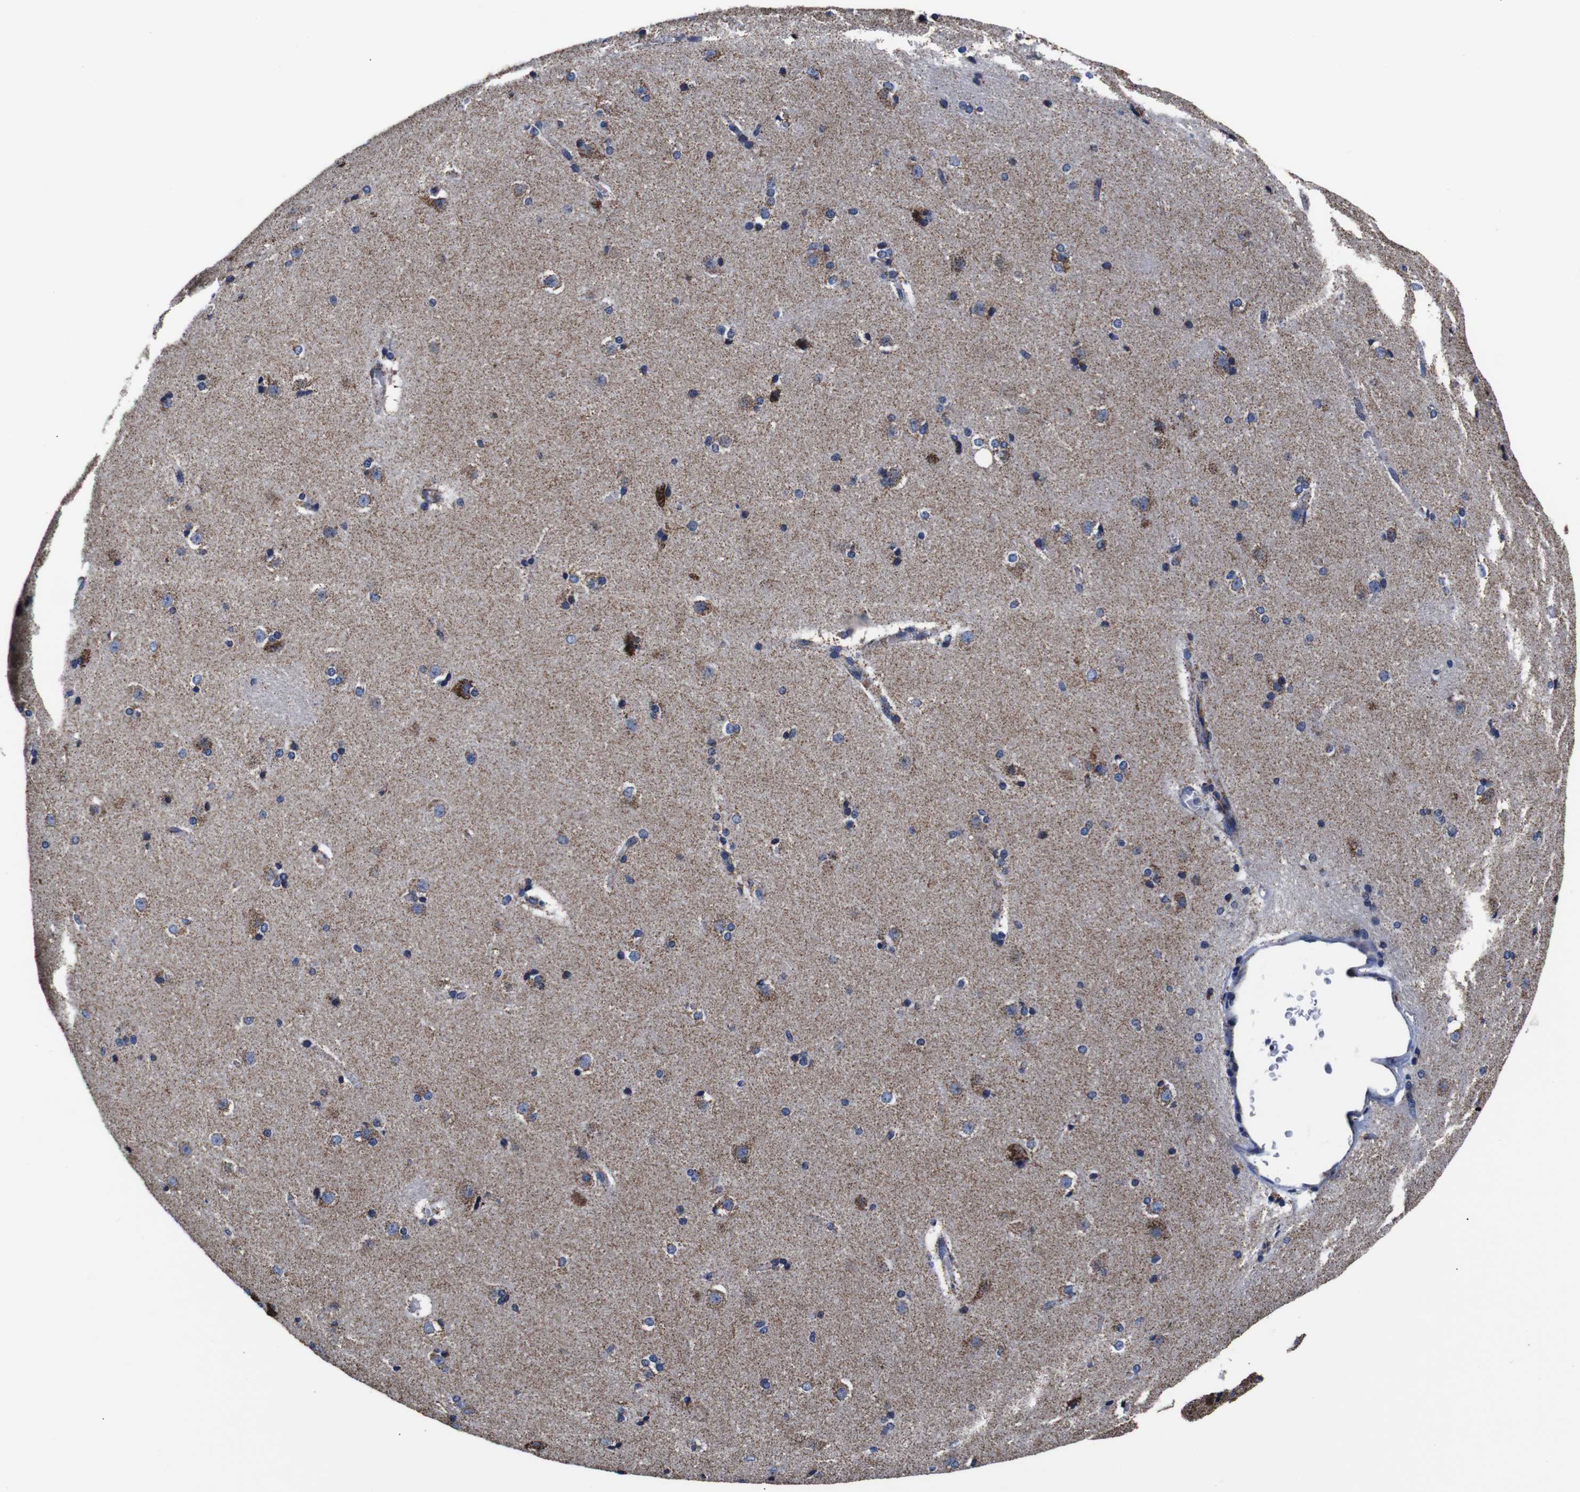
{"staining": {"intensity": "moderate", "quantity": "25%-75%", "location": "cytoplasmic/membranous"}, "tissue": "caudate", "cell_type": "Glial cells", "image_type": "normal", "snomed": [{"axis": "morphology", "description": "Normal tissue, NOS"}, {"axis": "topography", "description": "Lateral ventricle wall"}], "caption": "About 25%-75% of glial cells in benign caudate exhibit moderate cytoplasmic/membranous protein staining as visualized by brown immunohistochemical staining.", "gene": "FKBP9", "patient": {"sex": "female", "age": 19}}